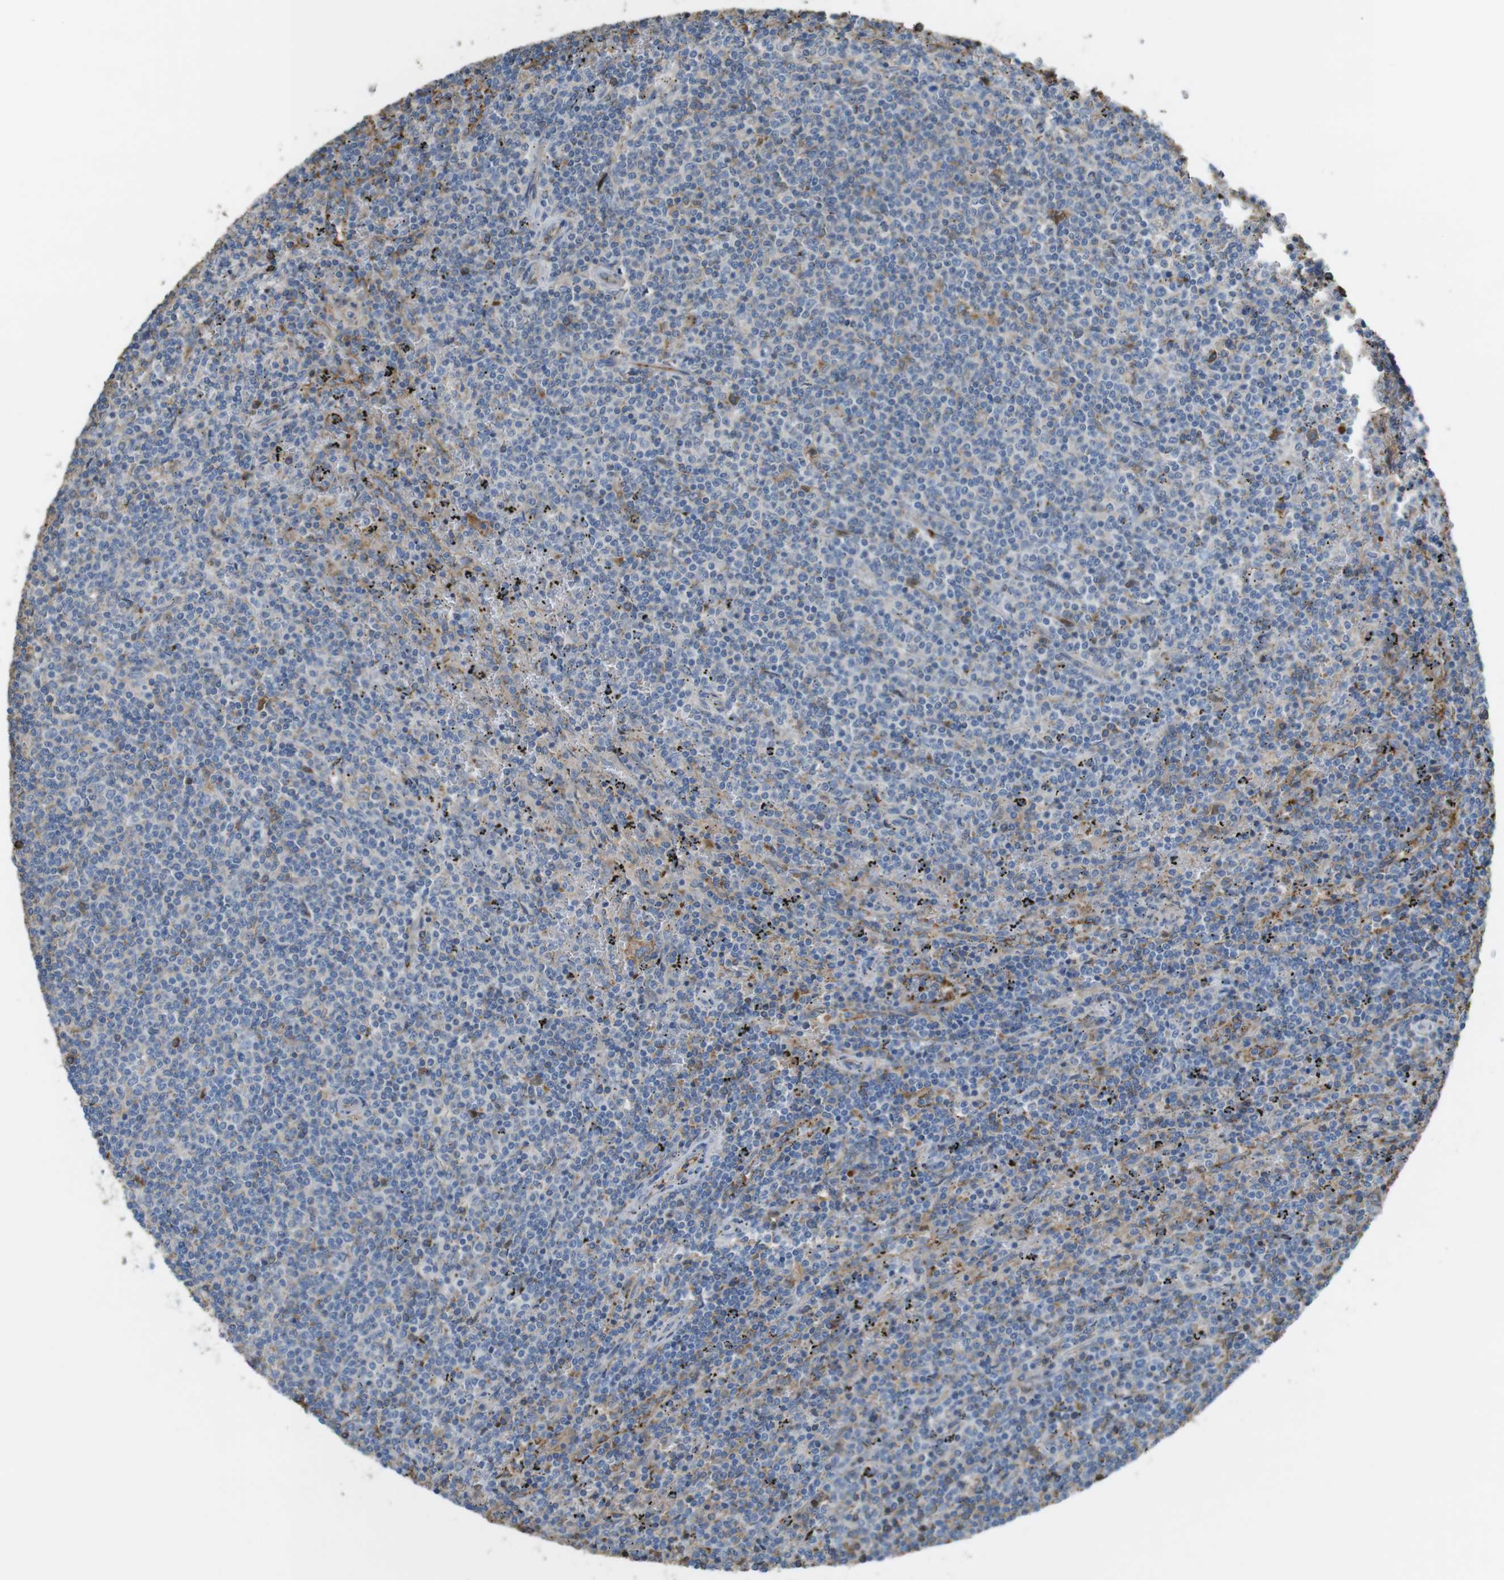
{"staining": {"intensity": "moderate", "quantity": "<25%", "location": "cytoplasmic/membranous"}, "tissue": "lymphoma", "cell_type": "Tumor cells", "image_type": "cancer", "snomed": [{"axis": "morphology", "description": "Malignant lymphoma, non-Hodgkin's type, Low grade"}, {"axis": "topography", "description": "Spleen"}], "caption": "Lymphoma stained with IHC displays moderate cytoplasmic/membranous positivity in approximately <25% of tumor cells.", "gene": "LTBP4", "patient": {"sex": "female", "age": 50}}